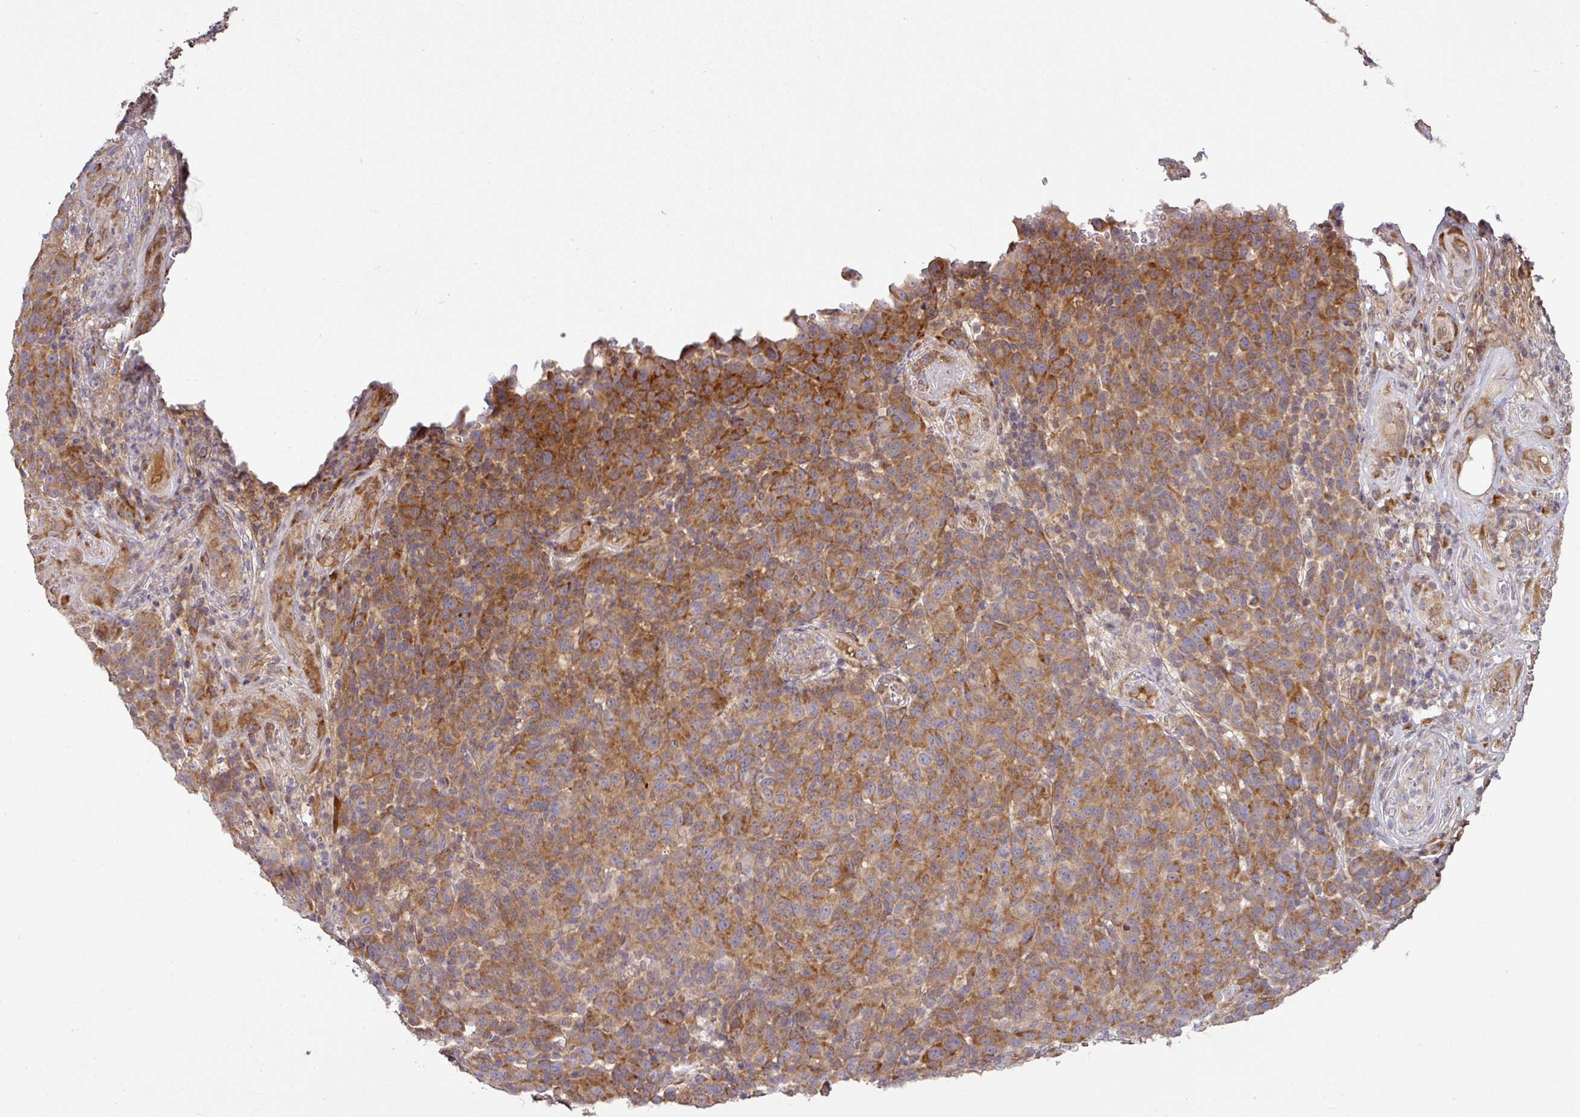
{"staining": {"intensity": "moderate", "quantity": ">75%", "location": "cytoplasmic/membranous"}, "tissue": "melanoma", "cell_type": "Tumor cells", "image_type": "cancer", "snomed": [{"axis": "morphology", "description": "Malignant melanoma, NOS"}, {"axis": "topography", "description": "Skin"}], "caption": "High-power microscopy captured an IHC image of malignant melanoma, revealing moderate cytoplasmic/membranous positivity in about >75% of tumor cells.", "gene": "GALP", "patient": {"sex": "male", "age": 49}}